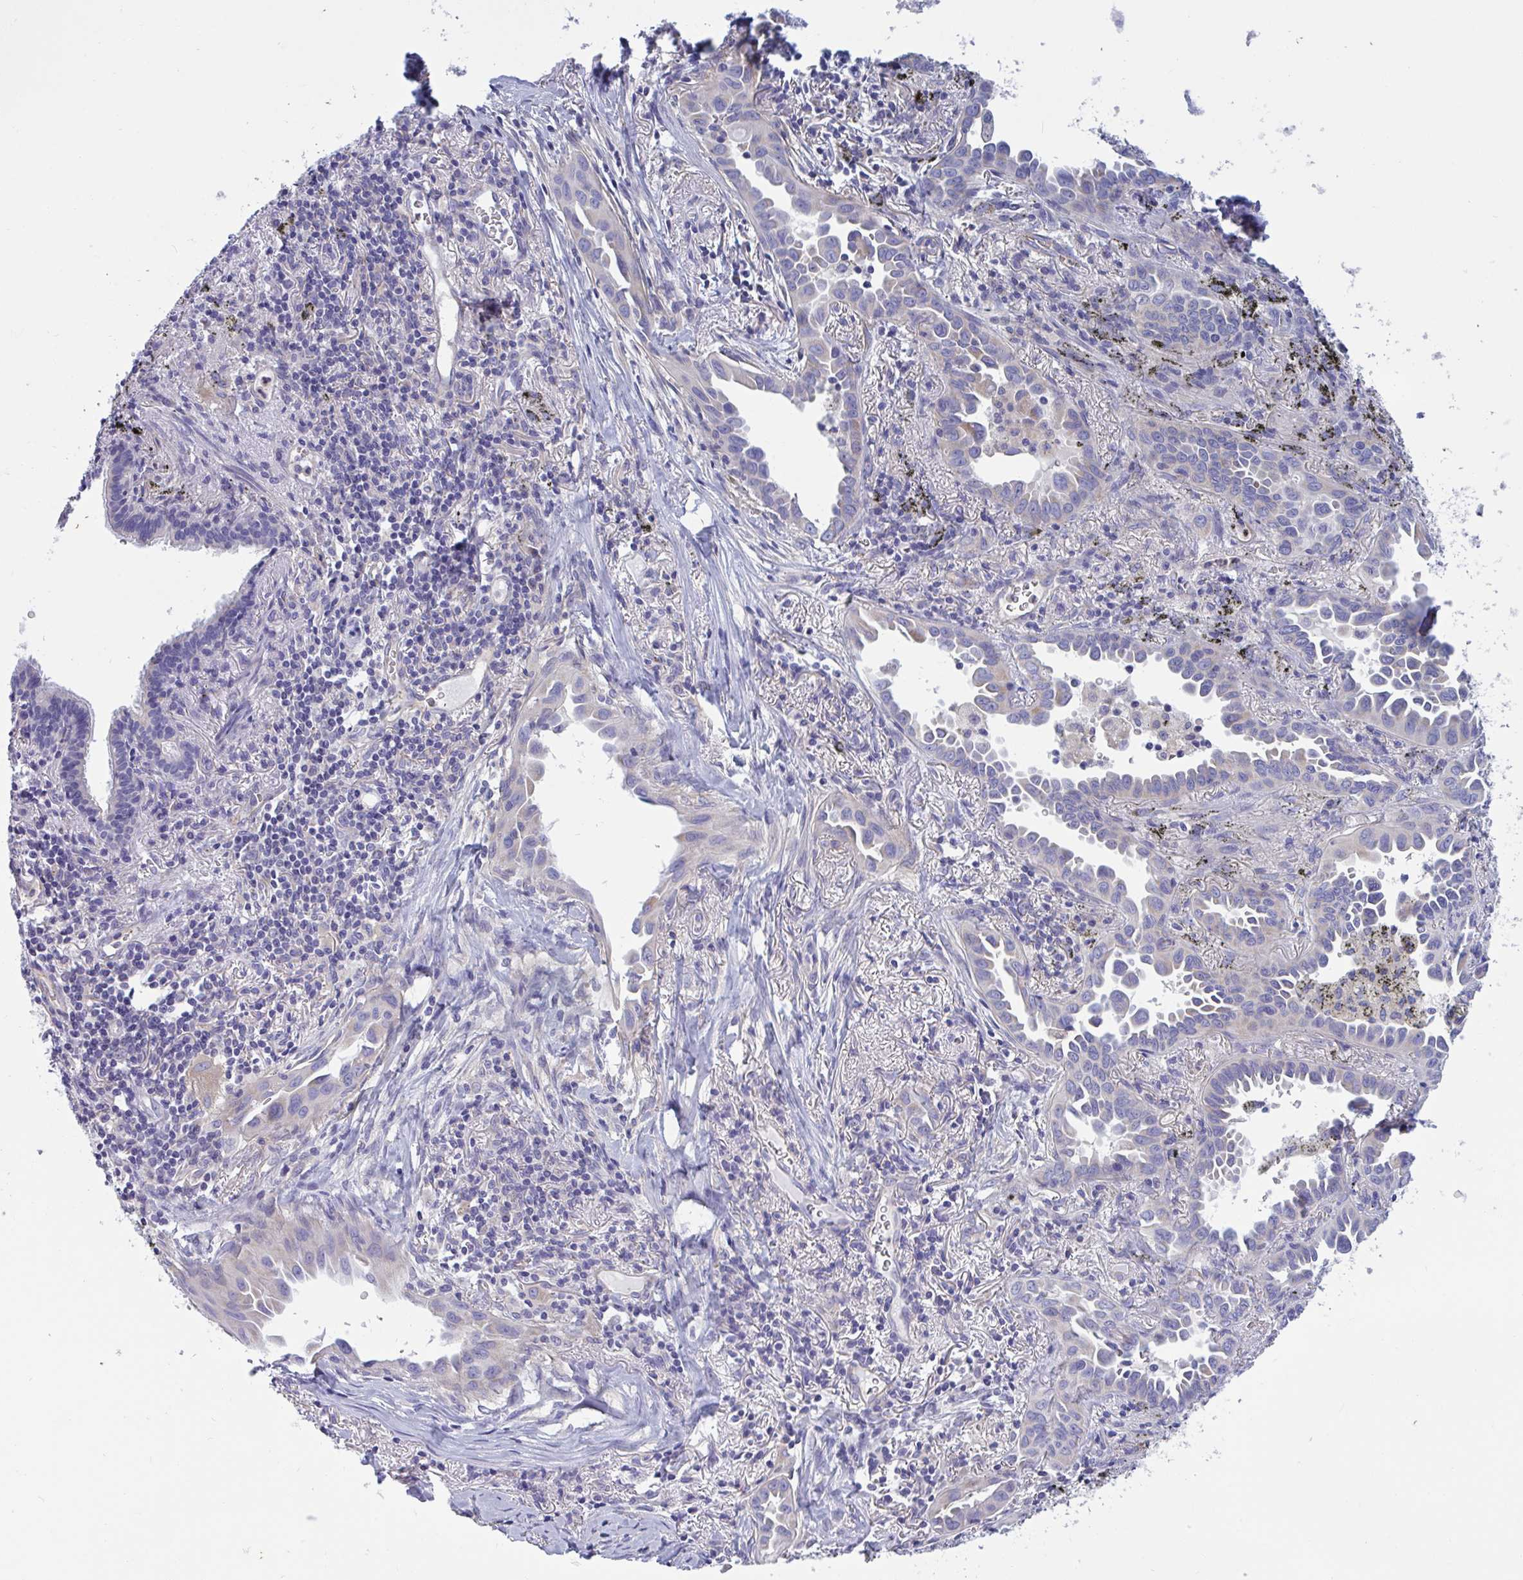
{"staining": {"intensity": "moderate", "quantity": "<25%", "location": "cytoplasmic/membranous"}, "tissue": "lung cancer", "cell_type": "Tumor cells", "image_type": "cancer", "snomed": [{"axis": "morphology", "description": "Adenocarcinoma, NOS"}, {"axis": "topography", "description": "Lung"}], "caption": "This photomicrograph shows adenocarcinoma (lung) stained with IHC to label a protein in brown. The cytoplasmic/membranous of tumor cells show moderate positivity for the protein. Nuclei are counter-stained blue.", "gene": "OXLD1", "patient": {"sex": "male", "age": 68}}